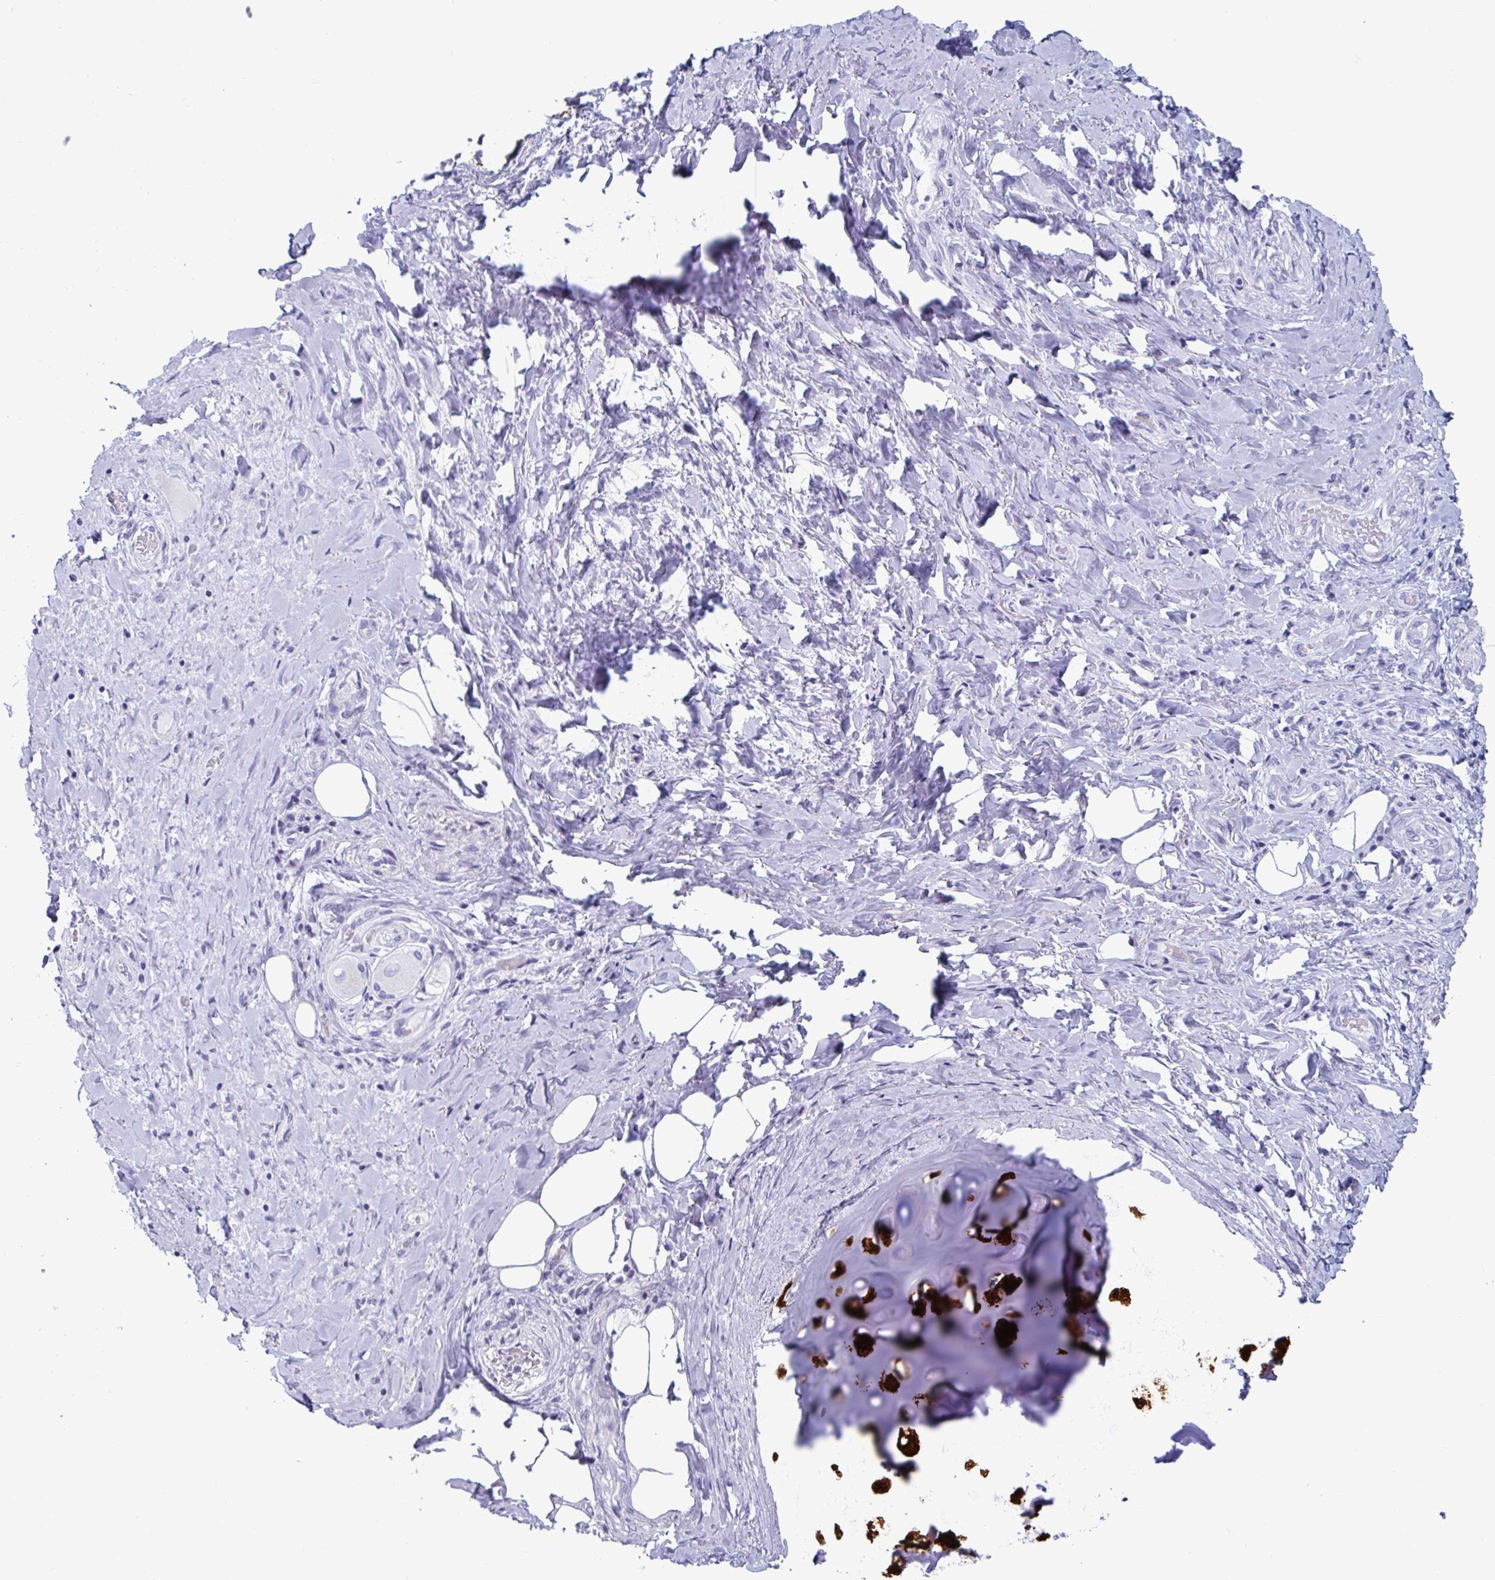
{"staining": {"intensity": "negative", "quantity": "none", "location": "none"}, "tissue": "adipose tissue", "cell_type": "Adipocytes", "image_type": "normal", "snomed": [{"axis": "morphology", "description": "Normal tissue, NOS"}, {"axis": "topography", "description": "Cartilage tissue"}, {"axis": "topography", "description": "Bronchus"}], "caption": "IHC histopathology image of unremarkable adipose tissue stained for a protein (brown), which exhibits no expression in adipocytes. (DAB (3,3'-diaminobenzidine) IHC visualized using brightfield microscopy, high magnification).", "gene": "GKN2", "patient": {"sex": "male", "age": 64}}